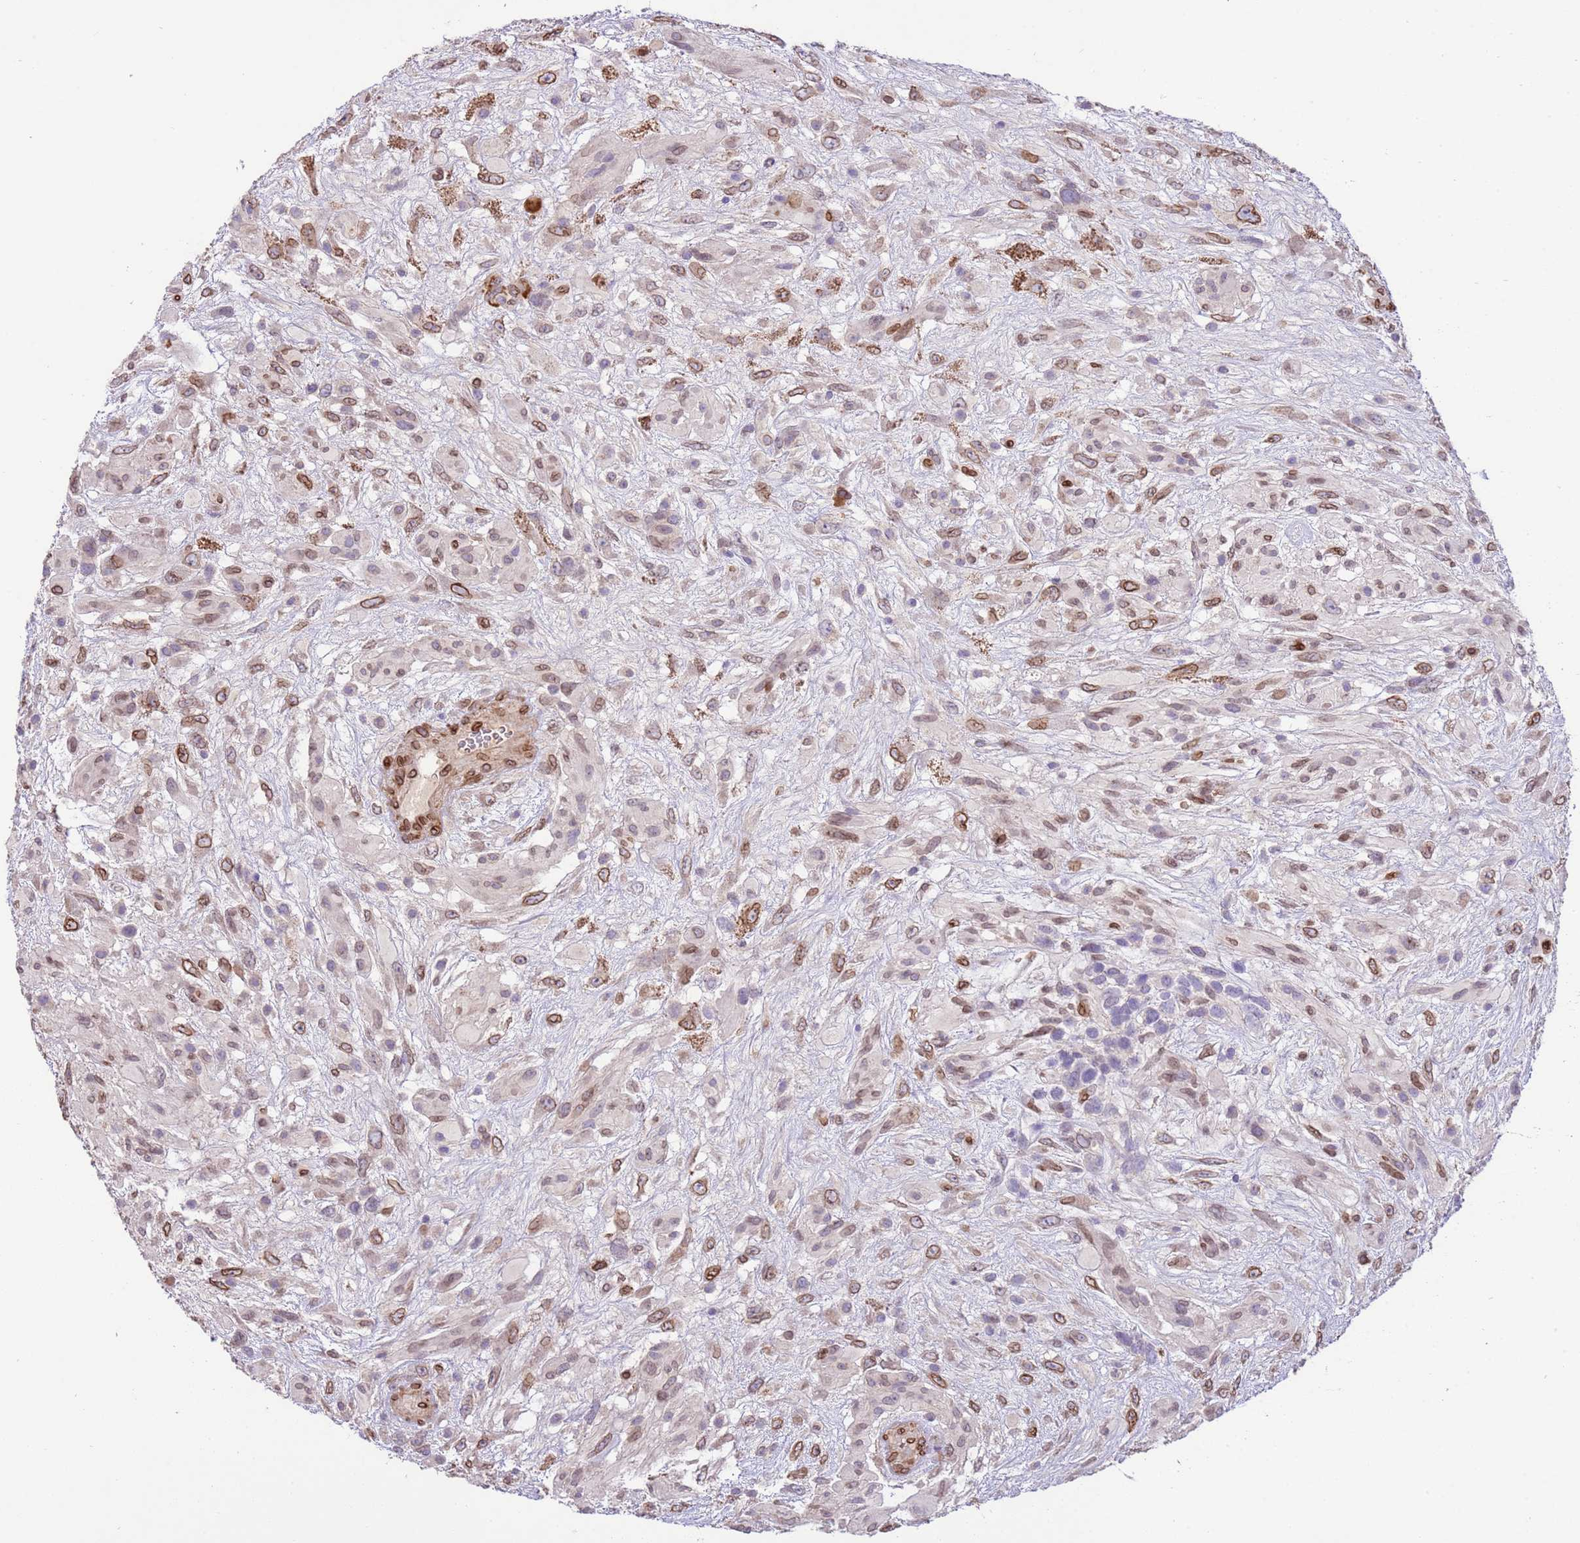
{"staining": {"intensity": "moderate", "quantity": "25%-75%", "location": "cytoplasmic/membranous,nuclear"}, "tissue": "glioma", "cell_type": "Tumor cells", "image_type": "cancer", "snomed": [{"axis": "morphology", "description": "Glioma, malignant, High grade"}, {"axis": "topography", "description": "Brain"}], "caption": "Approximately 25%-75% of tumor cells in human glioma reveal moderate cytoplasmic/membranous and nuclear protein expression as visualized by brown immunohistochemical staining.", "gene": "TMEM47", "patient": {"sex": "male", "age": 61}}